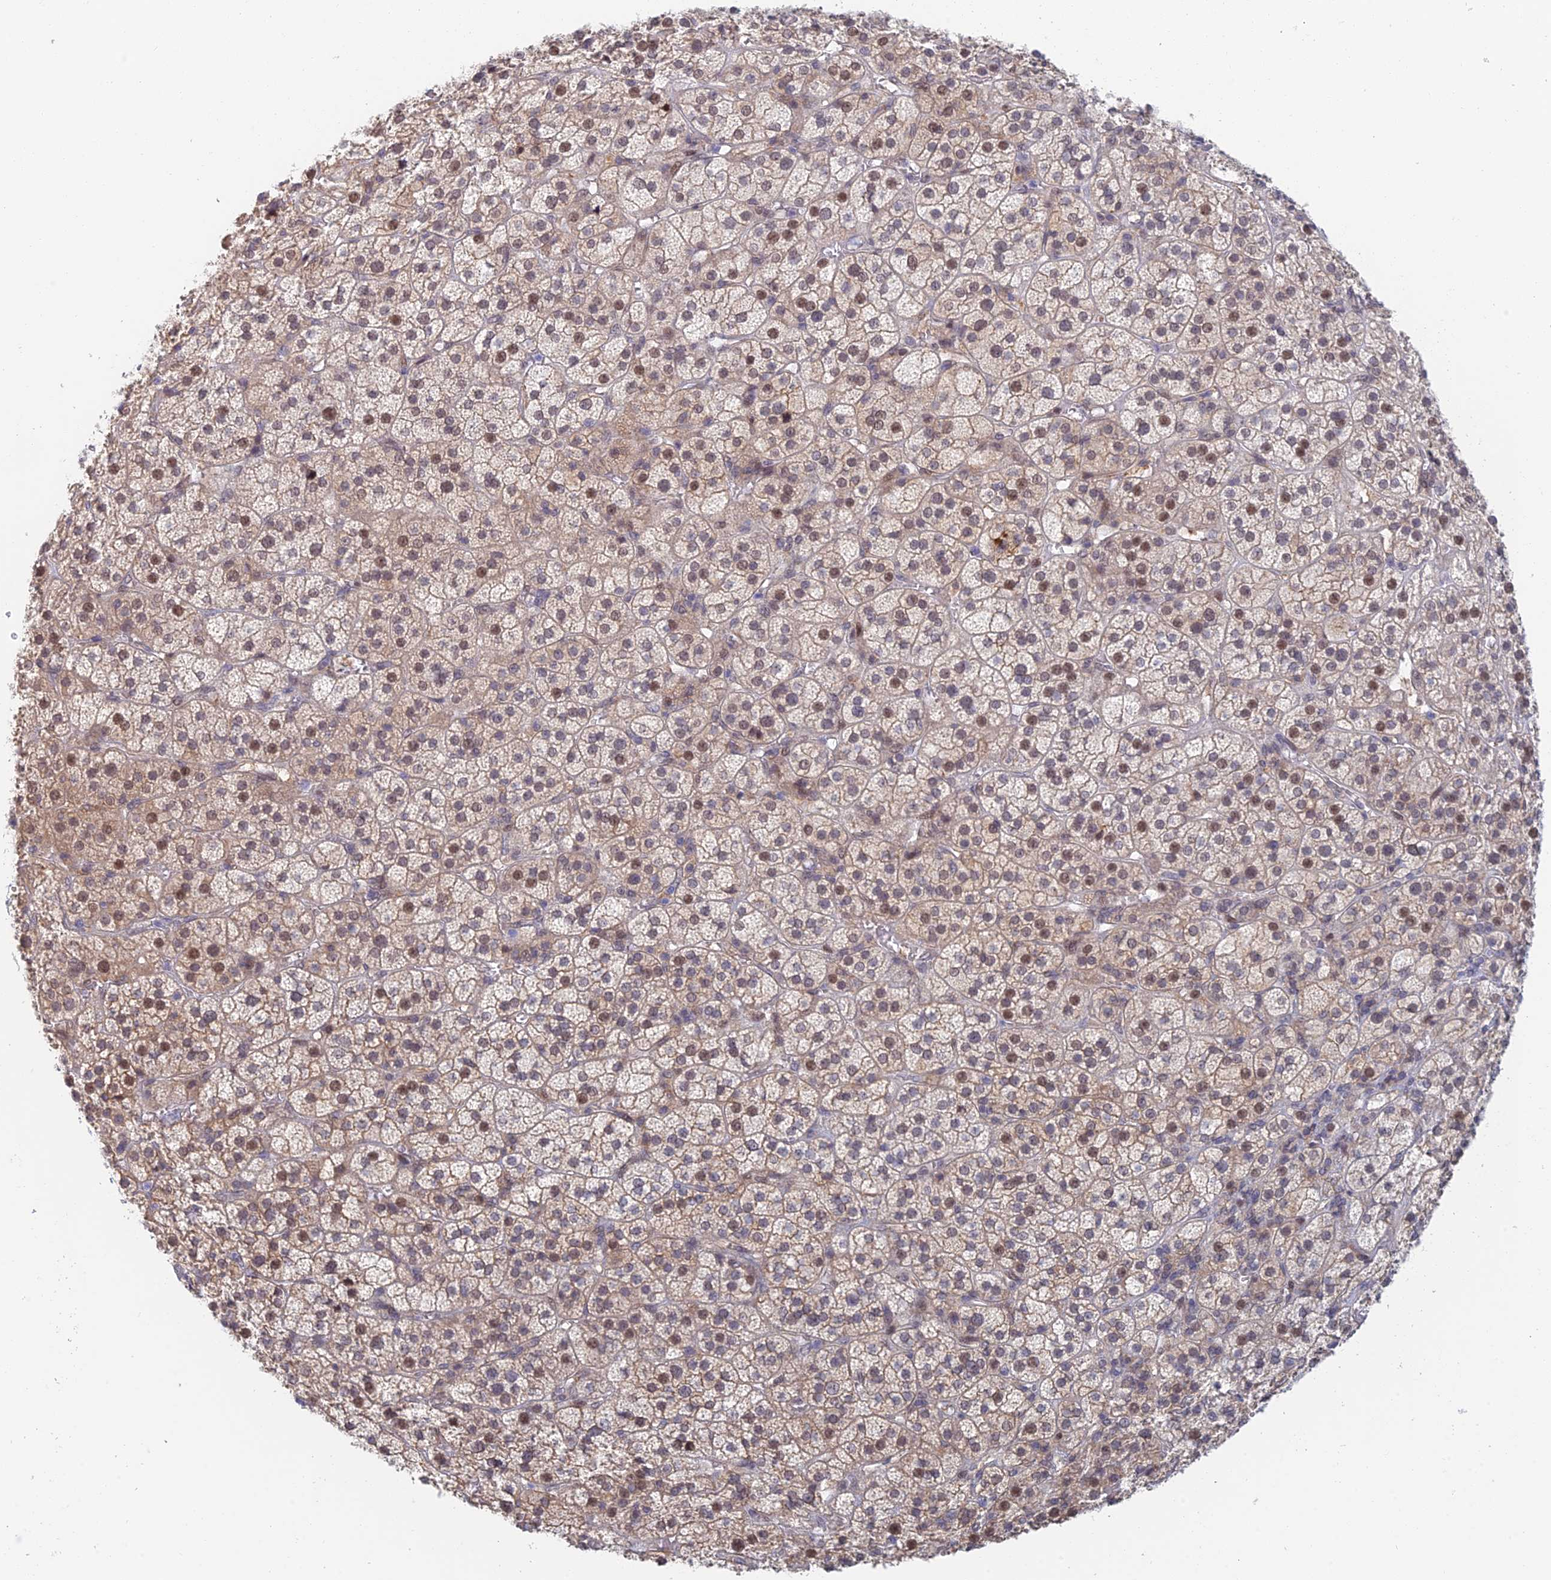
{"staining": {"intensity": "moderate", "quantity": "25%-75%", "location": "nuclear"}, "tissue": "adrenal gland", "cell_type": "Glandular cells", "image_type": "normal", "snomed": [{"axis": "morphology", "description": "Normal tissue, NOS"}, {"axis": "topography", "description": "Adrenal gland"}], "caption": "Unremarkable adrenal gland exhibits moderate nuclear staining in about 25%-75% of glandular cells.", "gene": "ZUP1", "patient": {"sex": "female", "age": 70}}